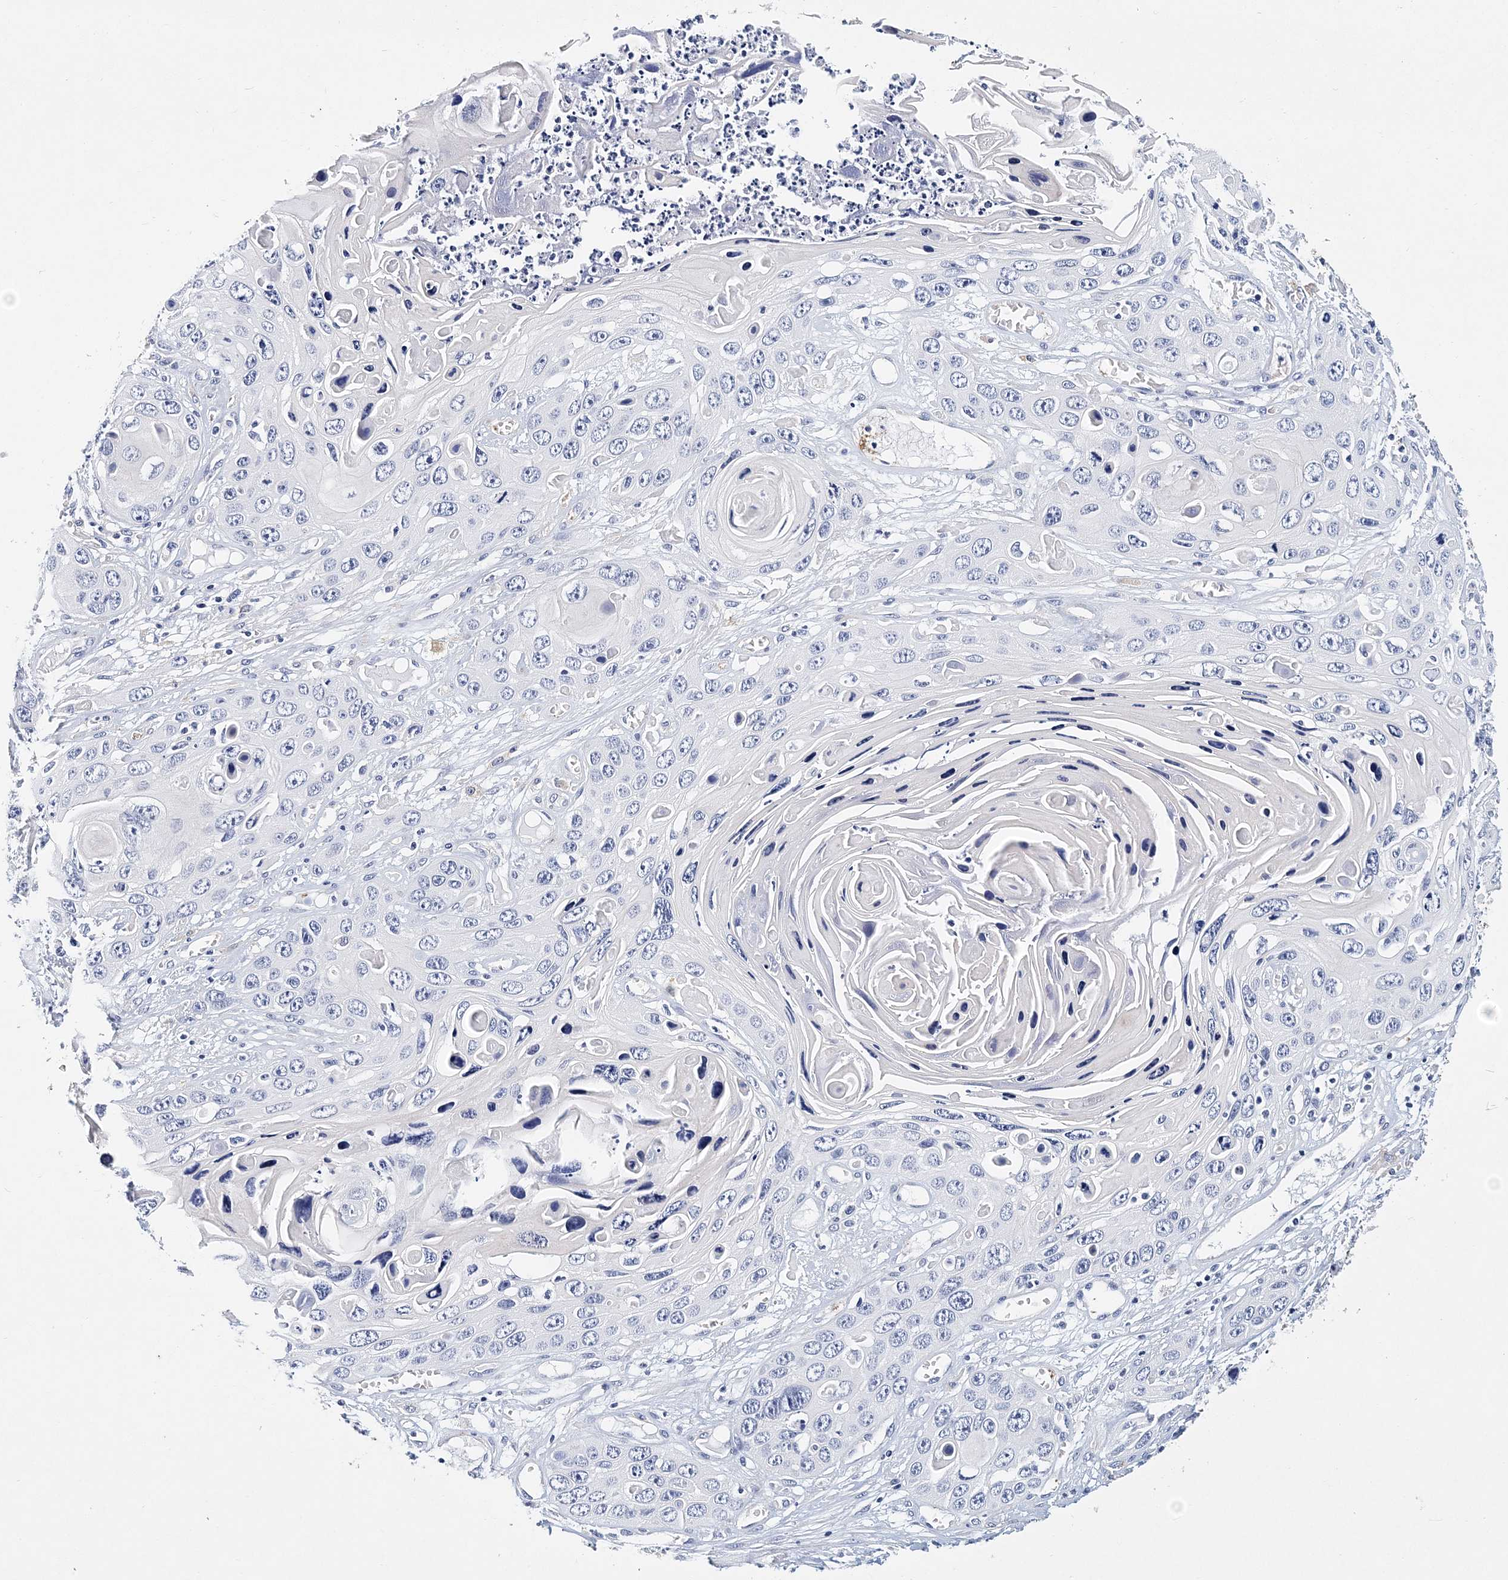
{"staining": {"intensity": "negative", "quantity": "none", "location": "none"}, "tissue": "skin cancer", "cell_type": "Tumor cells", "image_type": "cancer", "snomed": [{"axis": "morphology", "description": "Squamous cell carcinoma, NOS"}, {"axis": "topography", "description": "Skin"}], "caption": "Skin squamous cell carcinoma stained for a protein using immunohistochemistry (IHC) shows no expression tumor cells.", "gene": "ITGA2B", "patient": {"sex": "male", "age": 55}}